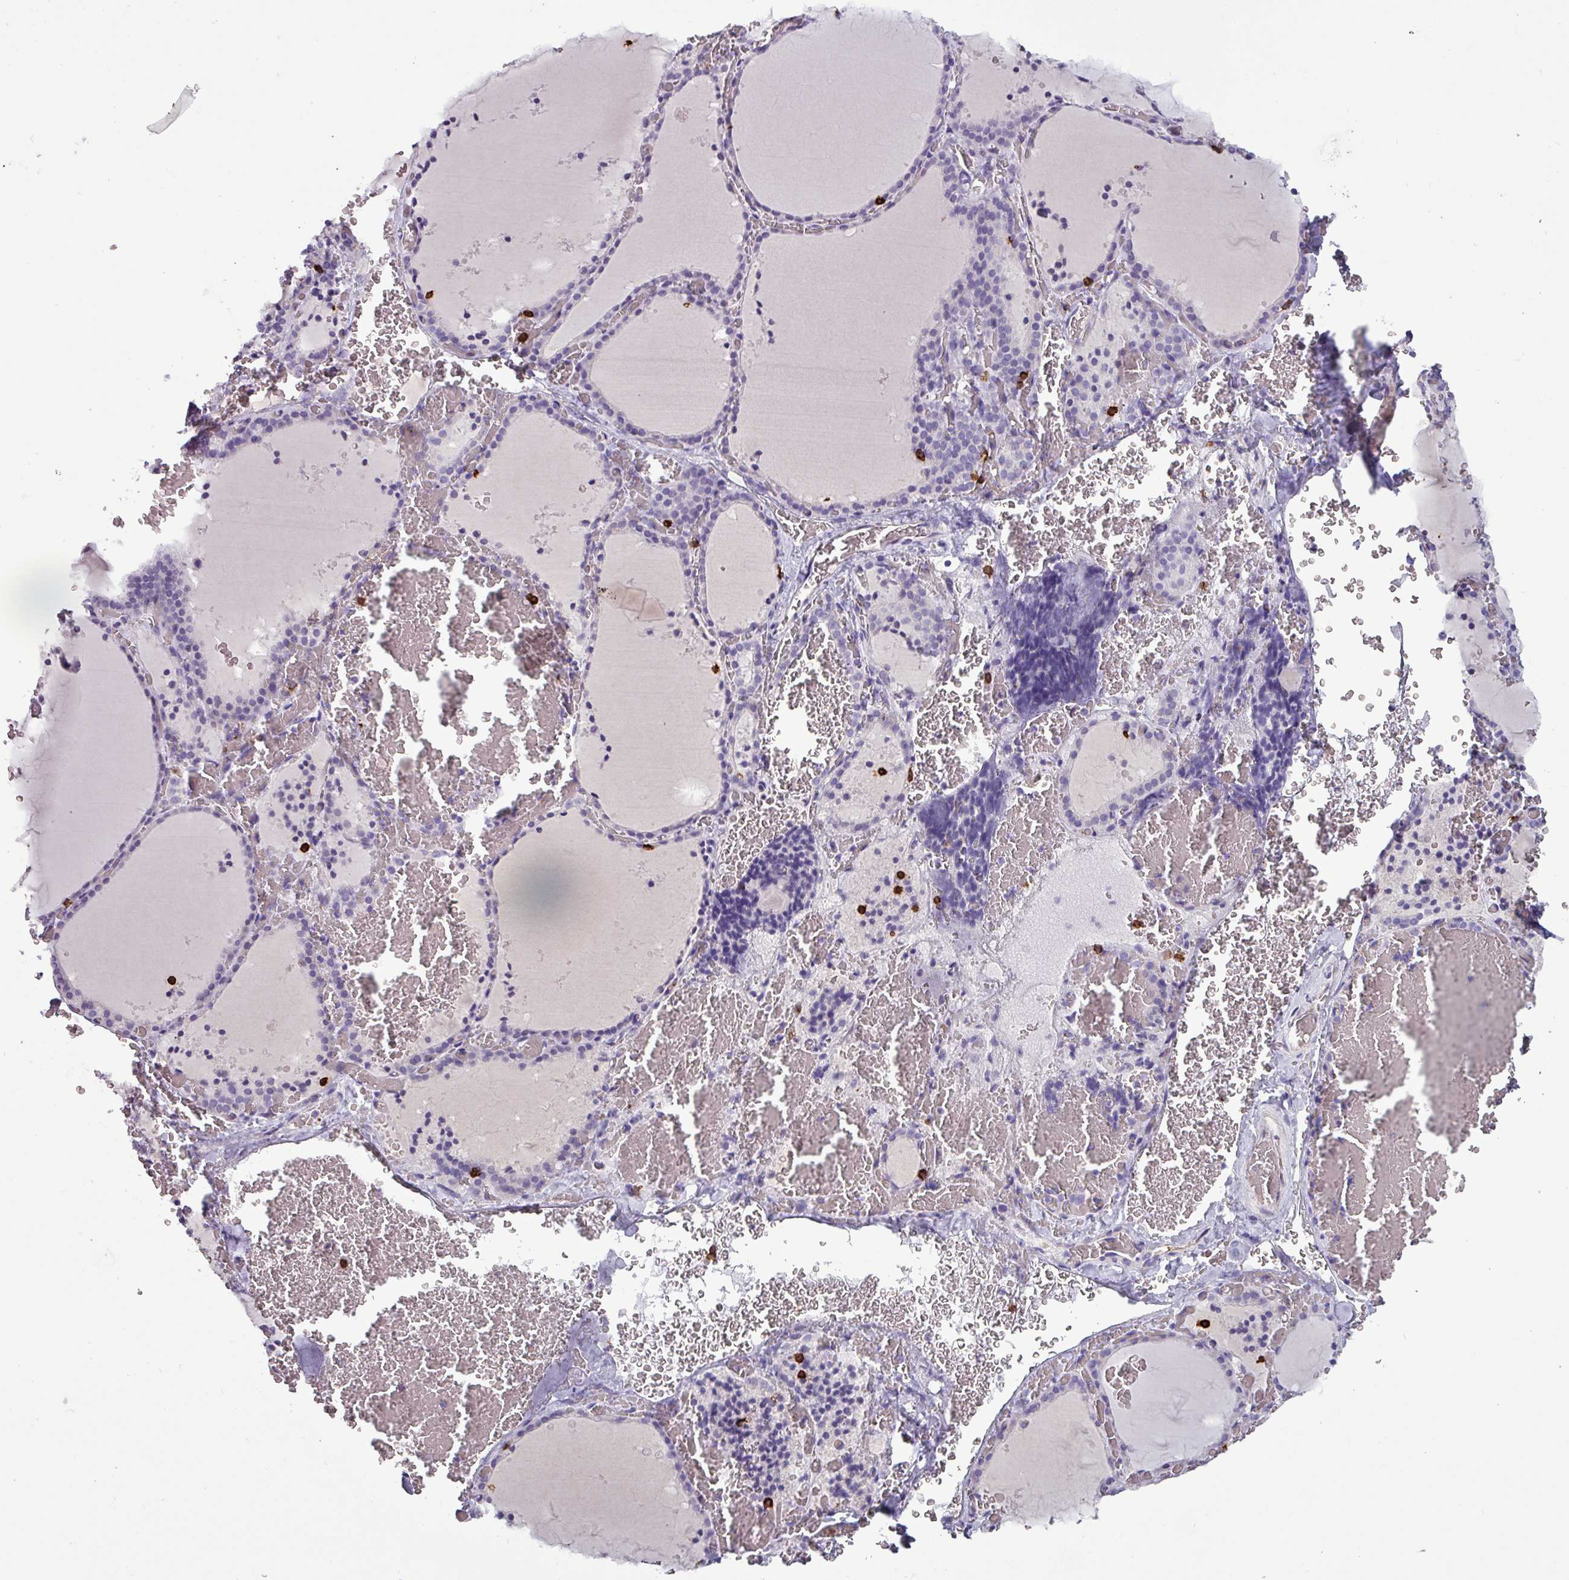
{"staining": {"intensity": "negative", "quantity": "none", "location": "none"}, "tissue": "thyroid gland", "cell_type": "Glandular cells", "image_type": "normal", "snomed": [{"axis": "morphology", "description": "Normal tissue, NOS"}, {"axis": "topography", "description": "Thyroid gland"}], "caption": "Normal thyroid gland was stained to show a protein in brown. There is no significant staining in glandular cells. Nuclei are stained in blue.", "gene": "CD8A", "patient": {"sex": "female", "age": 39}}